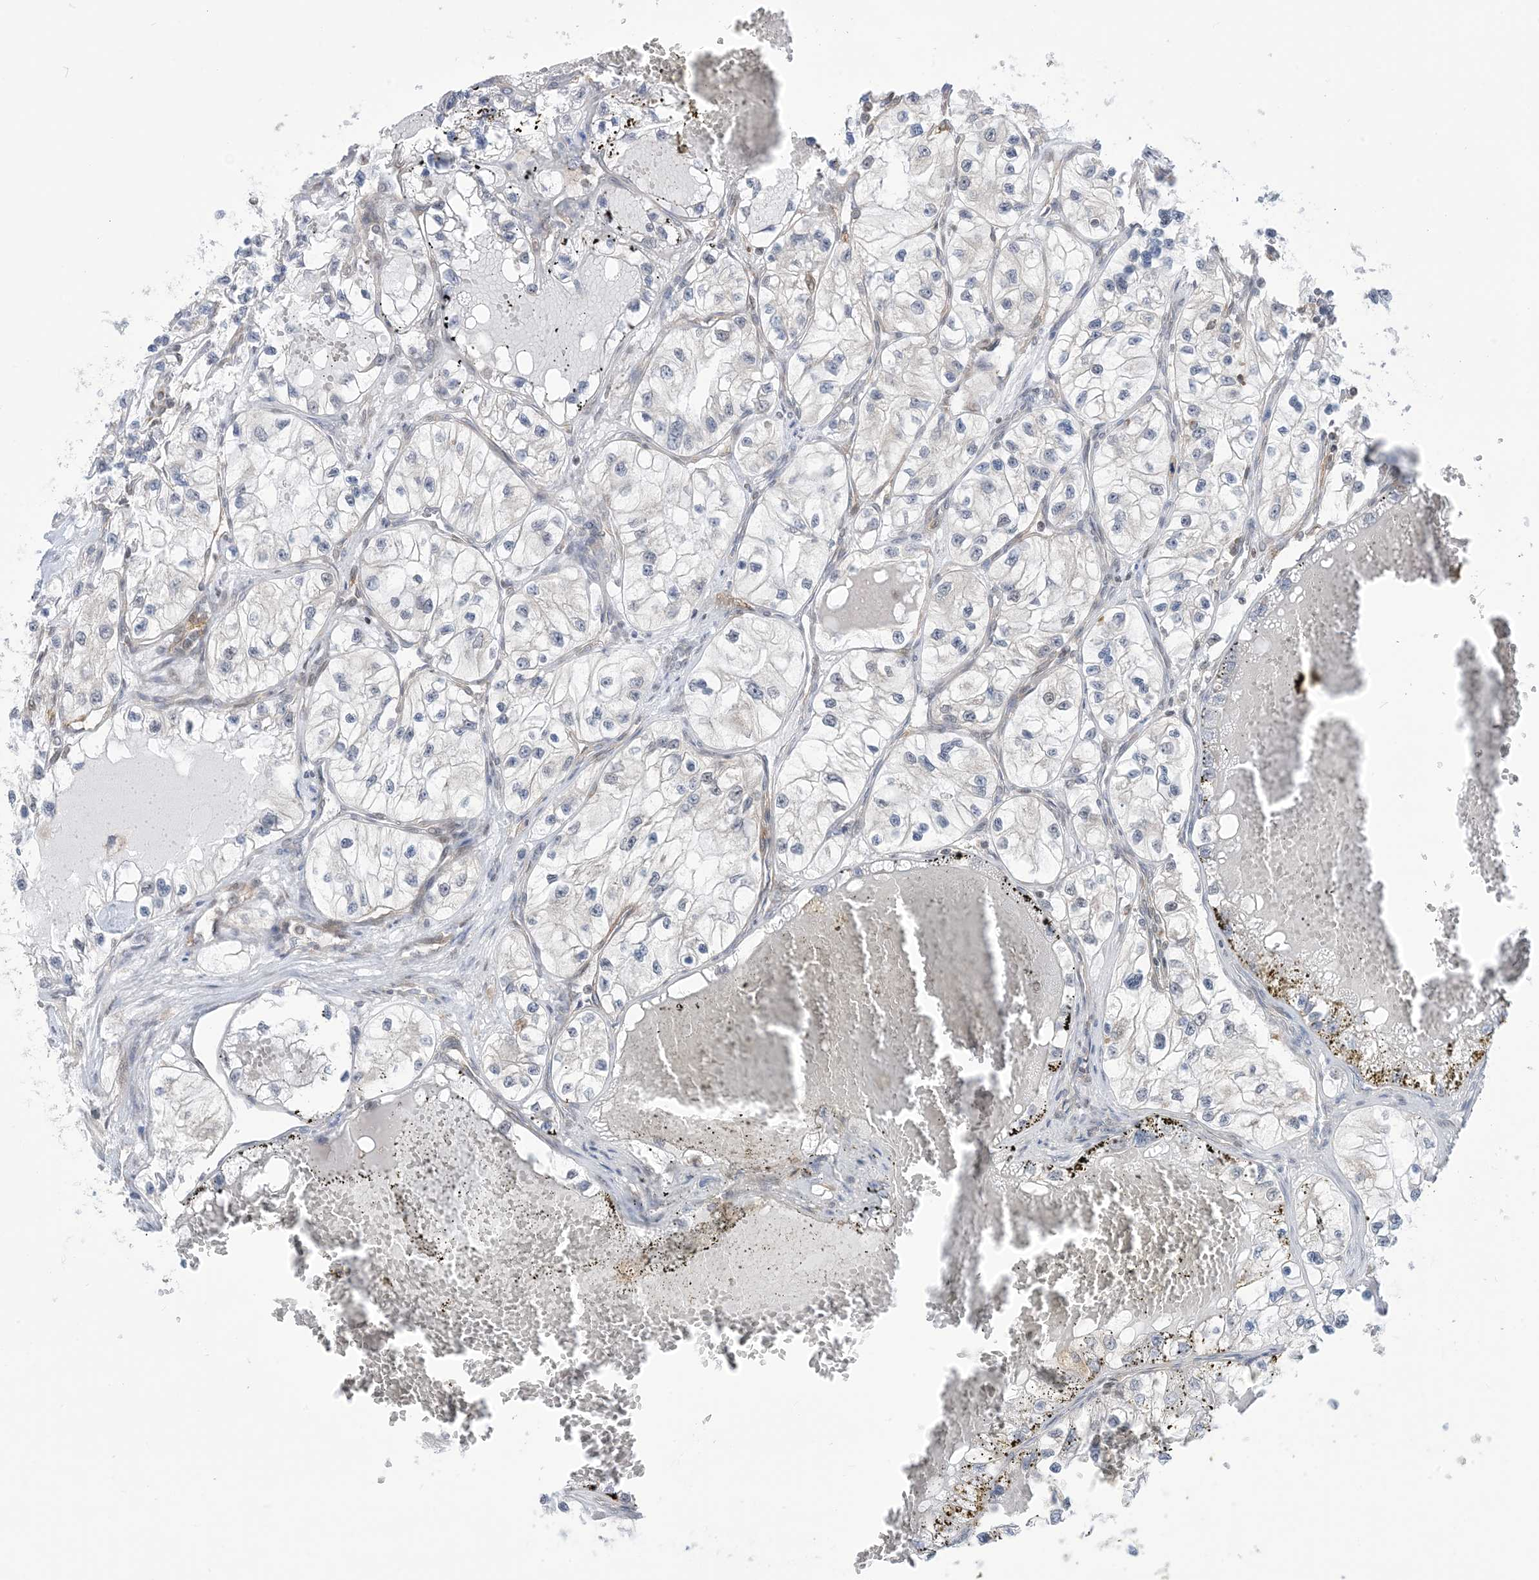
{"staining": {"intensity": "negative", "quantity": "none", "location": "none"}, "tissue": "renal cancer", "cell_type": "Tumor cells", "image_type": "cancer", "snomed": [{"axis": "morphology", "description": "Adenocarcinoma, NOS"}, {"axis": "topography", "description": "Kidney"}], "caption": "This is an immunohistochemistry (IHC) micrograph of human renal adenocarcinoma. There is no staining in tumor cells.", "gene": "CASP4", "patient": {"sex": "female", "age": 57}}